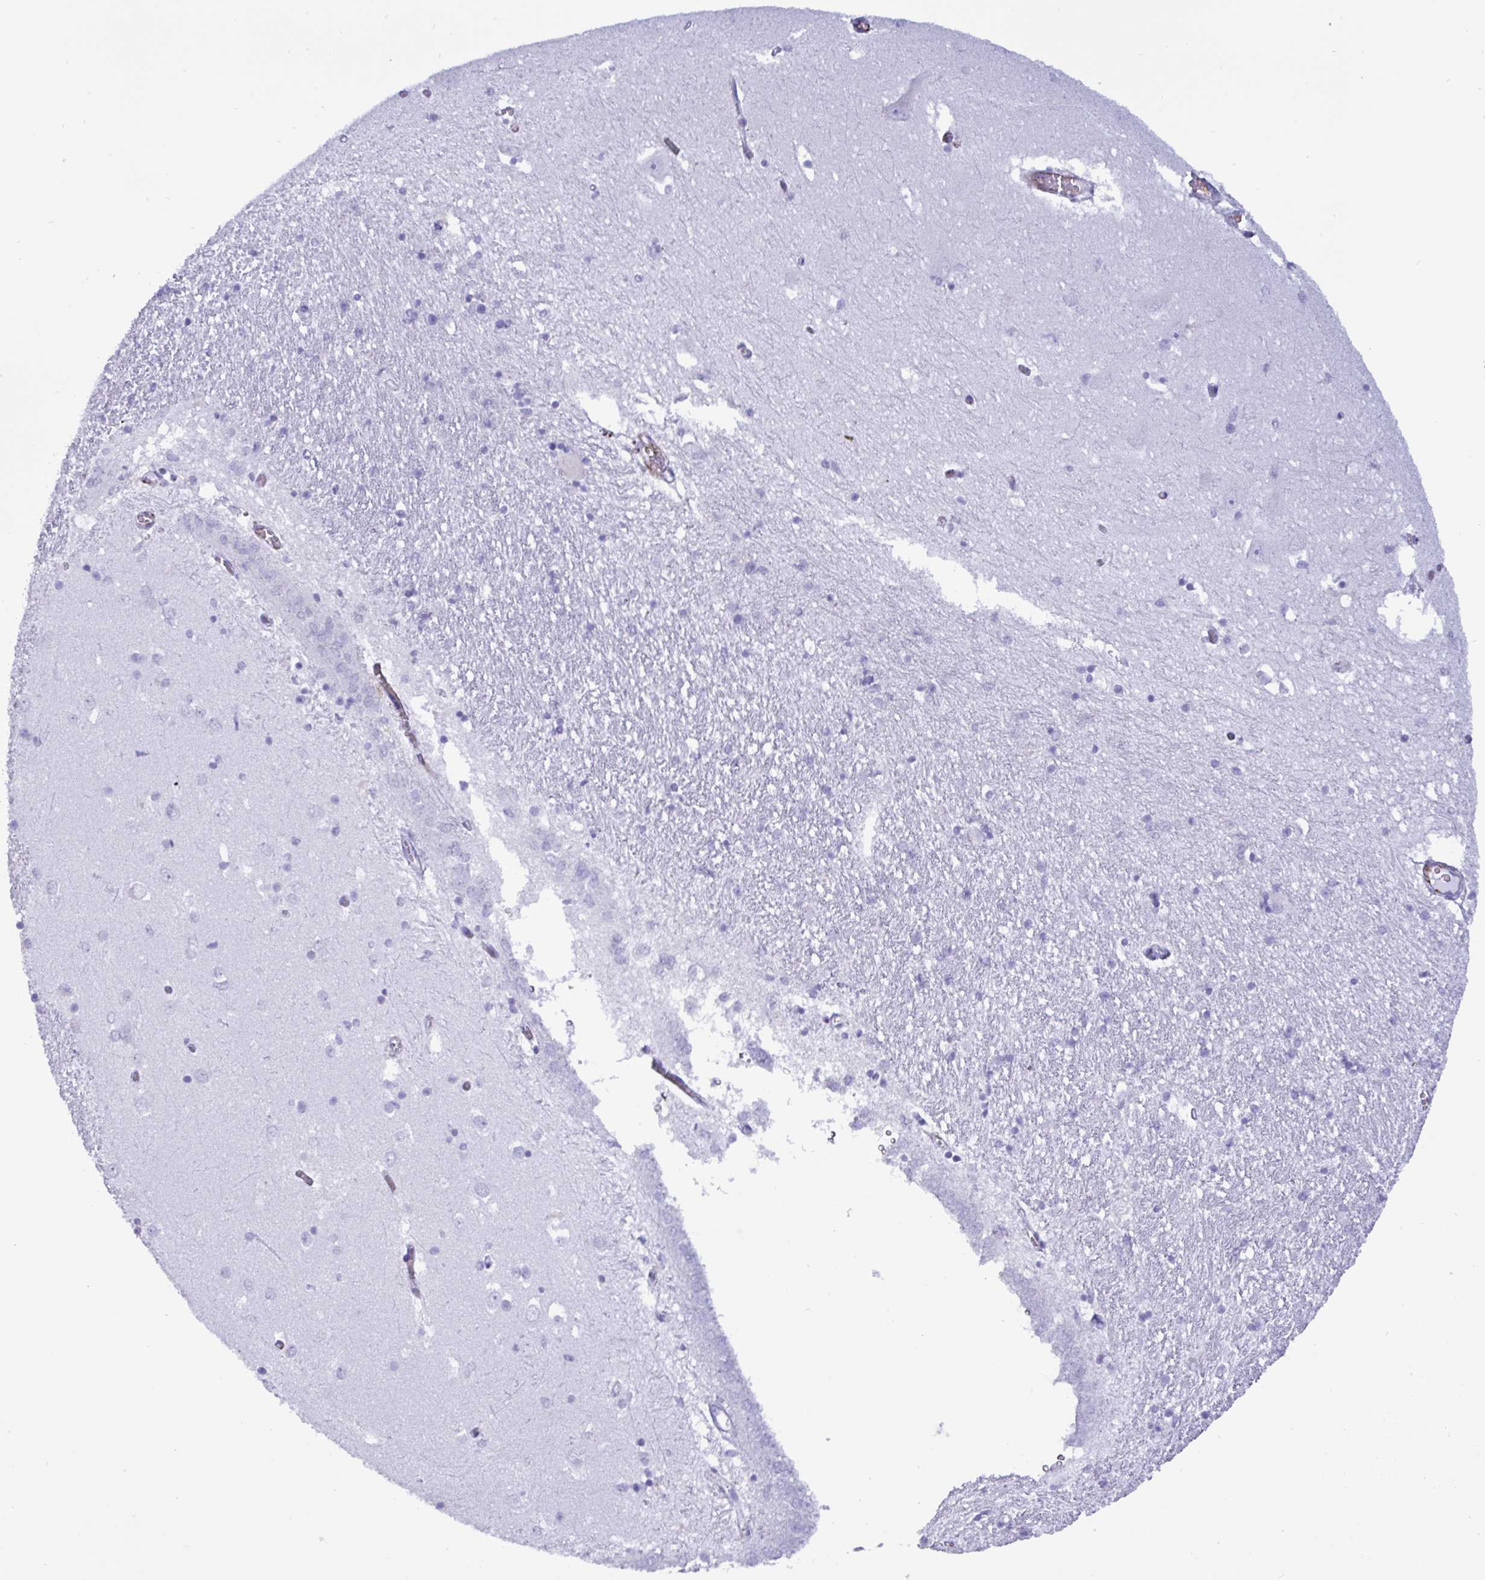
{"staining": {"intensity": "negative", "quantity": "none", "location": "none"}, "tissue": "caudate", "cell_type": "Glial cells", "image_type": "normal", "snomed": [{"axis": "morphology", "description": "Normal tissue, NOS"}, {"axis": "topography", "description": "Lateral ventricle wall"}, {"axis": "topography", "description": "Hippocampus"}], "caption": "High magnification brightfield microscopy of unremarkable caudate stained with DAB (3,3'-diaminobenzidine) (brown) and counterstained with hematoxylin (blue): glial cells show no significant positivity. Brightfield microscopy of IHC stained with DAB (brown) and hematoxylin (blue), captured at high magnification.", "gene": "SMAD5", "patient": {"sex": "female", "age": 63}}